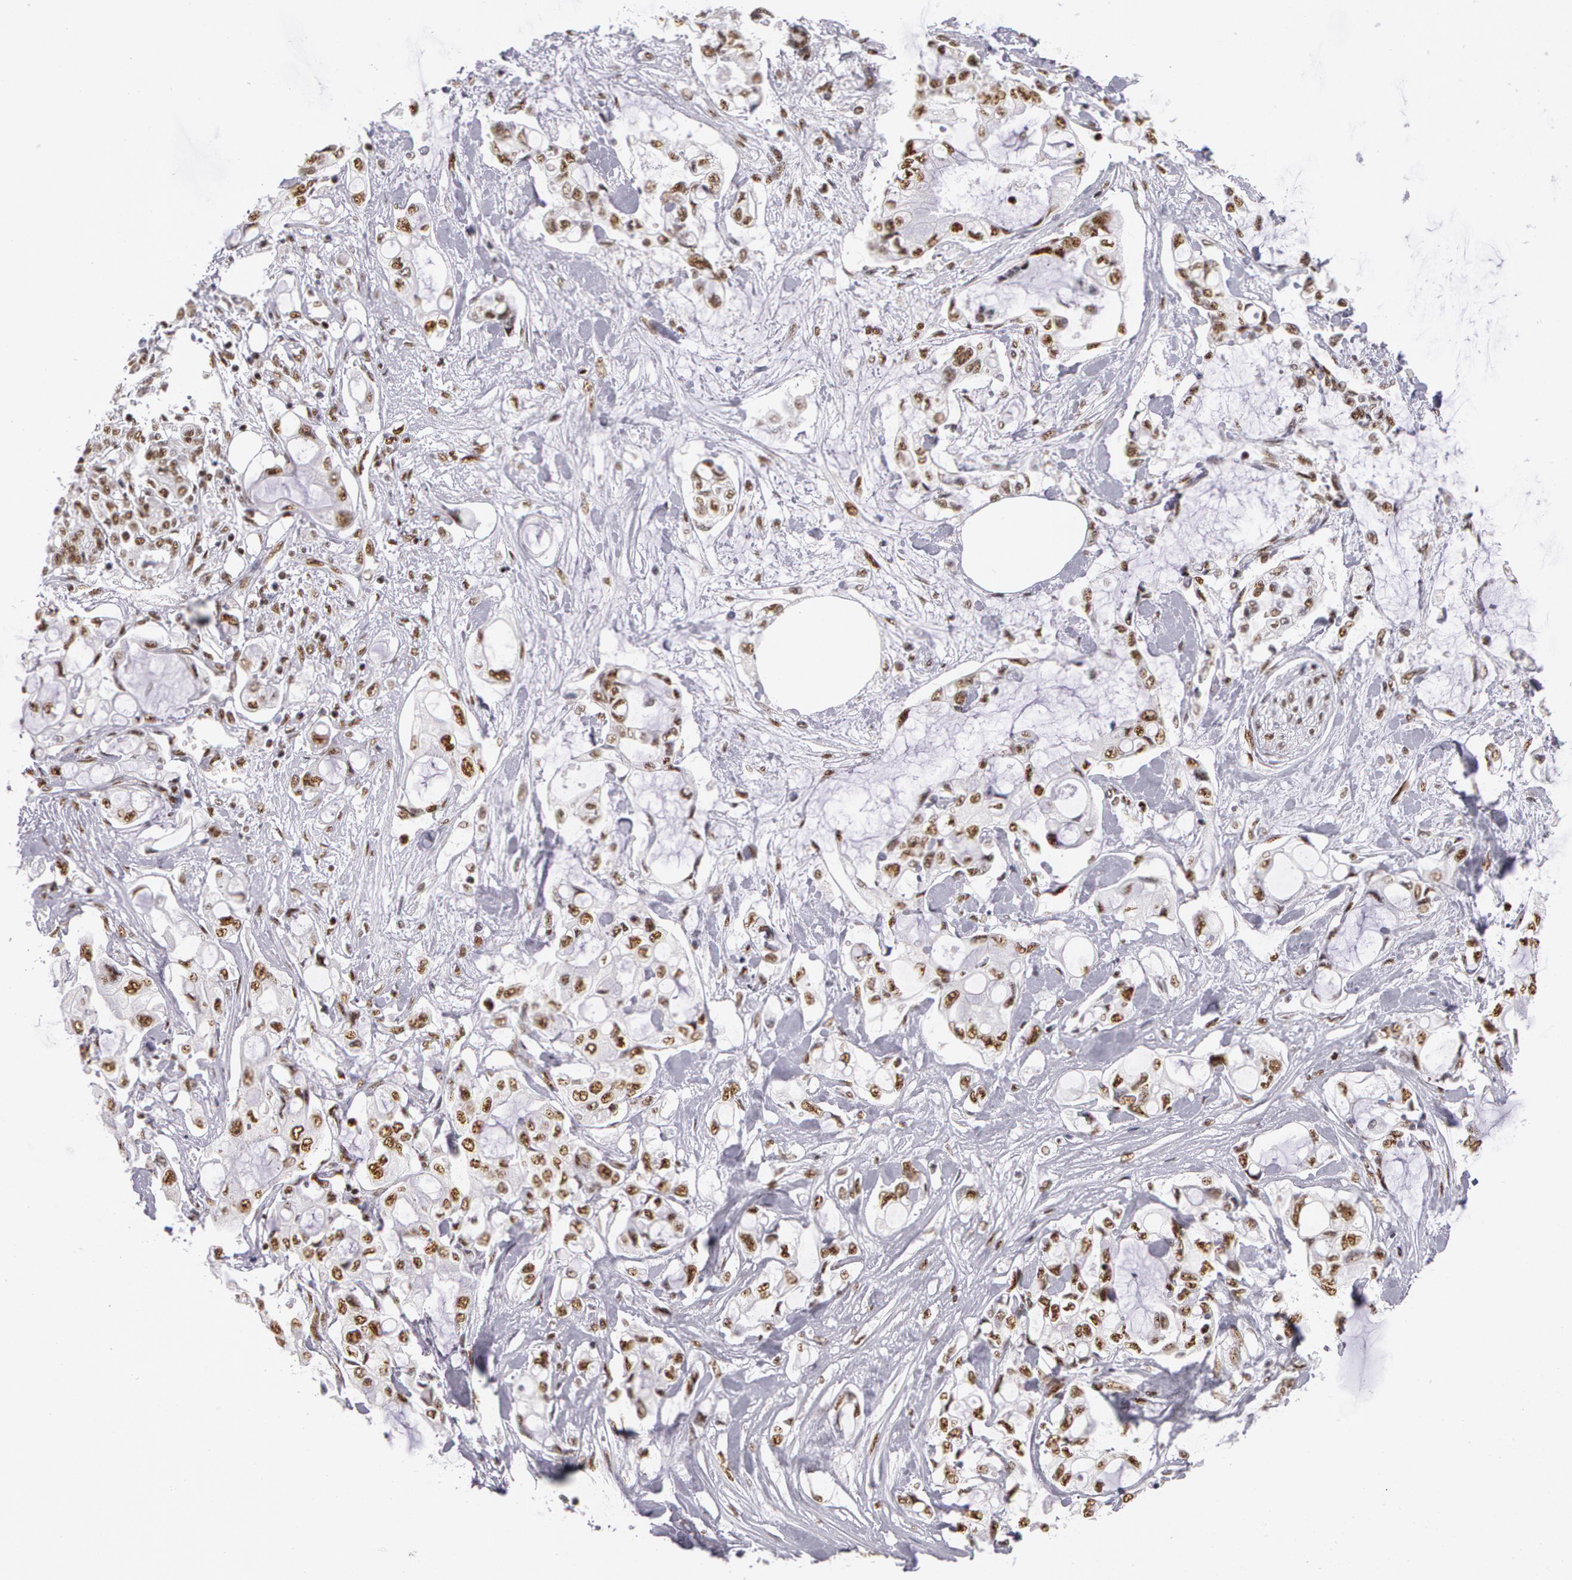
{"staining": {"intensity": "moderate", "quantity": ">75%", "location": "nuclear"}, "tissue": "pancreatic cancer", "cell_type": "Tumor cells", "image_type": "cancer", "snomed": [{"axis": "morphology", "description": "Adenocarcinoma, NOS"}, {"axis": "topography", "description": "Pancreas"}], "caption": "Human pancreatic cancer stained with a protein marker demonstrates moderate staining in tumor cells.", "gene": "PNN", "patient": {"sex": "female", "age": 70}}